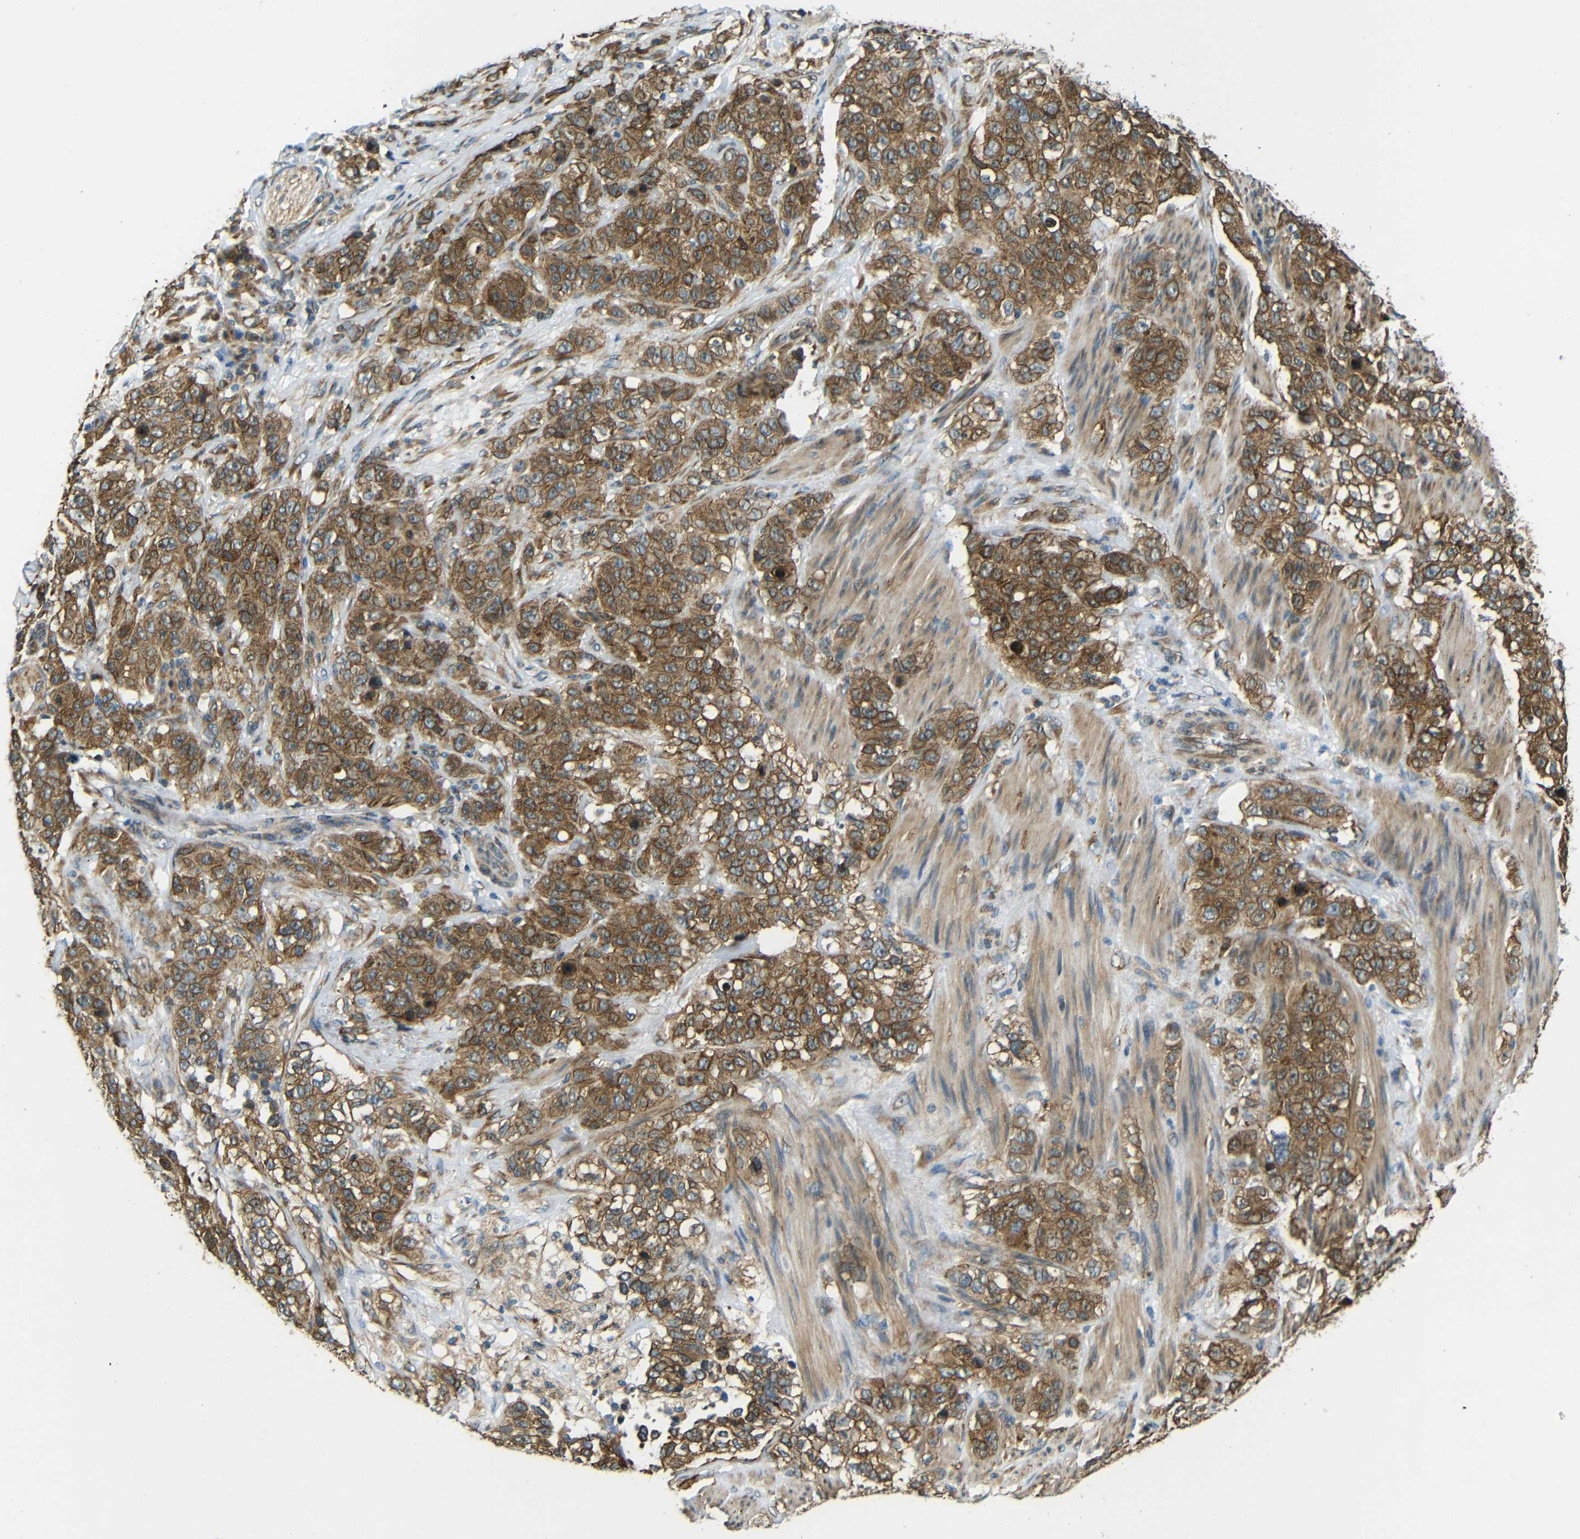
{"staining": {"intensity": "moderate", "quantity": ">75%", "location": "cytoplasmic/membranous"}, "tissue": "stomach cancer", "cell_type": "Tumor cells", "image_type": "cancer", "snomed": [{"axis": "morphology", "description": "Adenocarcinoma, NOS"}, {"axis": "topography", "description": "Stomach"}], "caption": "Tumor cells show moderate cytoplasmic/membranous staining in approximately >75% of cells in adenocarcinoma (stomach).", "gene": "VAPB", "patient": {"sex": "male", "age": 48}}